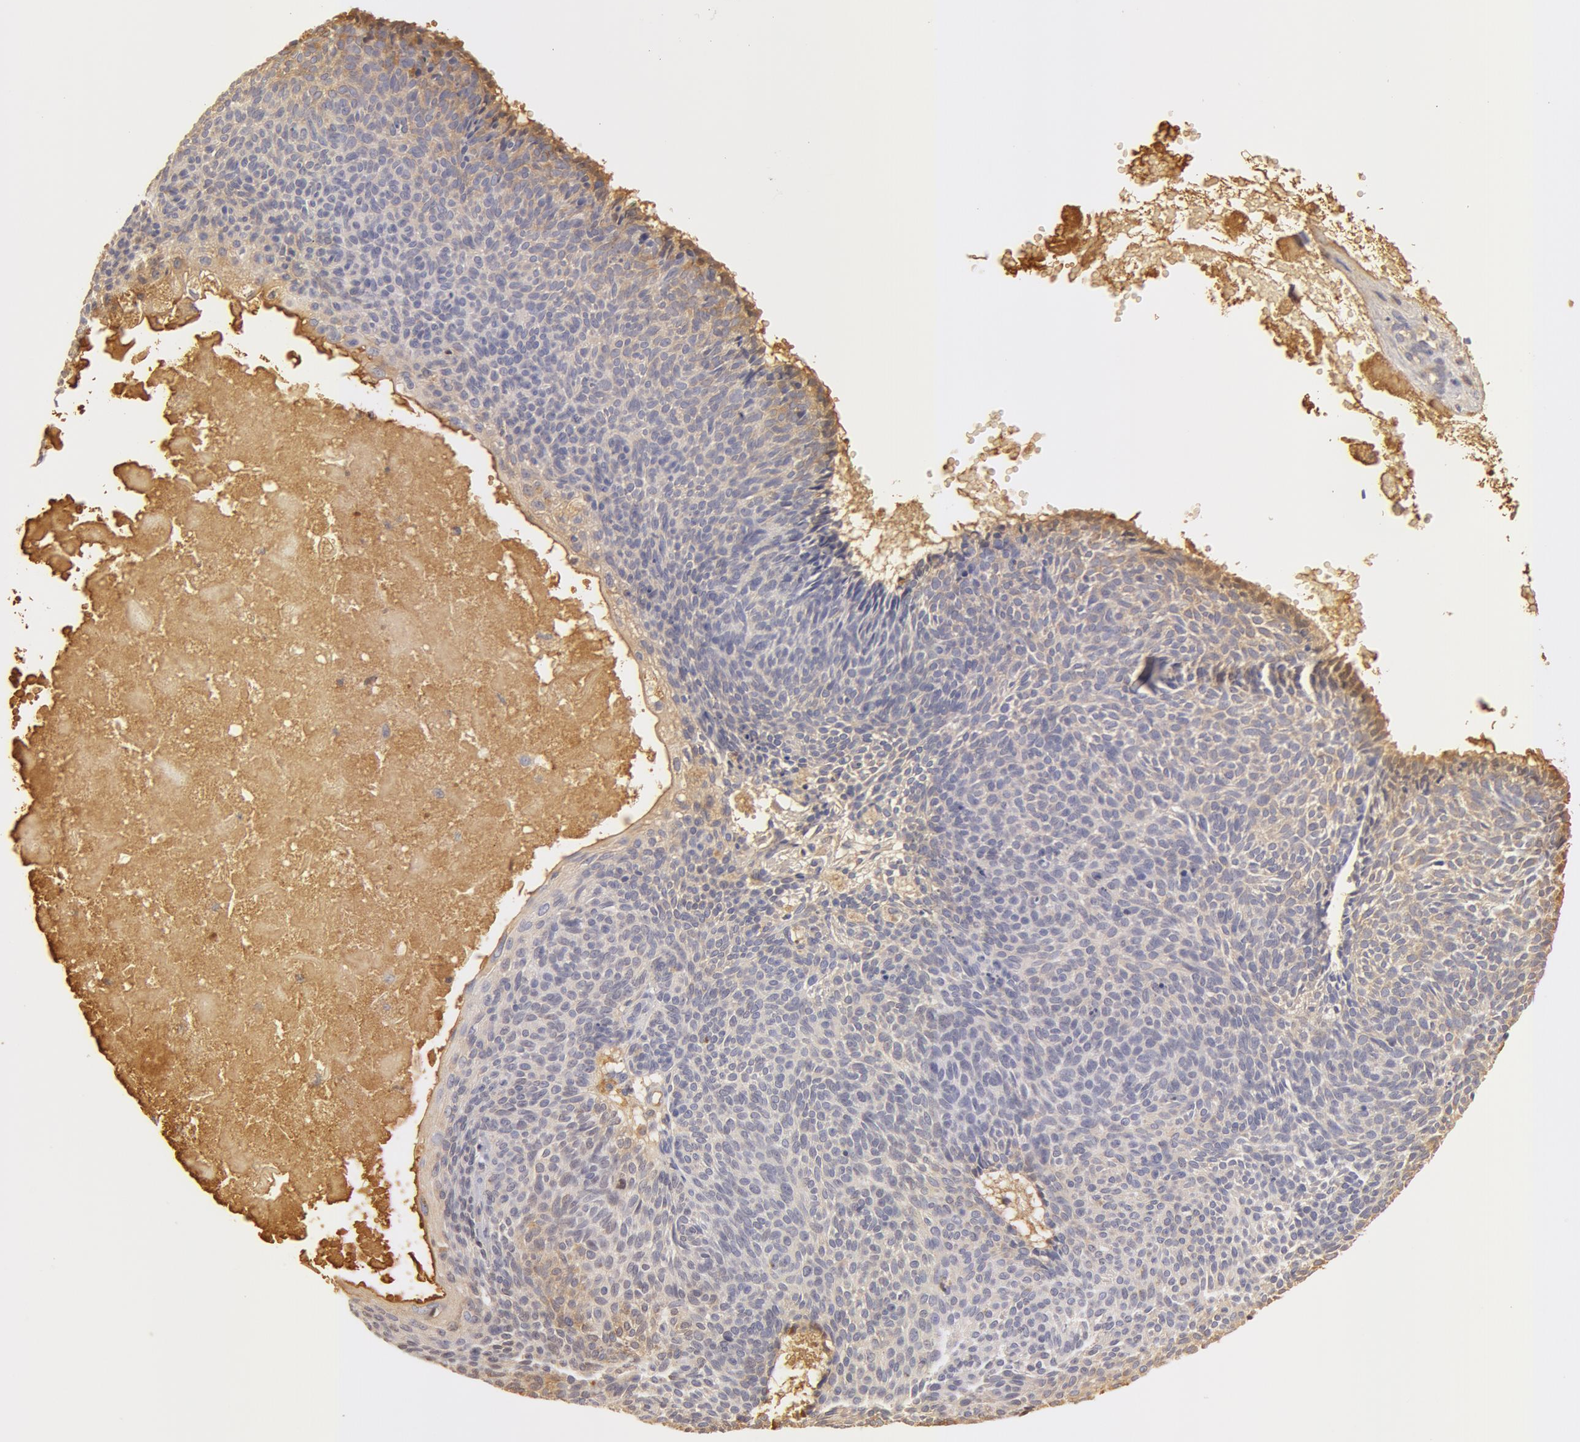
{"staining": {"intensity": "weak", "quantity": "25%-75%", "location": "cytoplasmic/membranous"}, "tissue": "skin cancer", "cell_type": "Tumor cells", "image_type": "cancer", "snomed": [{"axis": "morphology", "description": "Basal cell carcinoma"}, {"axis": "topography", "description": "Skin"}], "caption": "Tumor cells demonstrate low levels of weak cytoplasmic/membranous staining in approximately 25%-75% of cells in skin cancer.", "gene": "TF", "patient": {"sex": "male", "age": 84}}